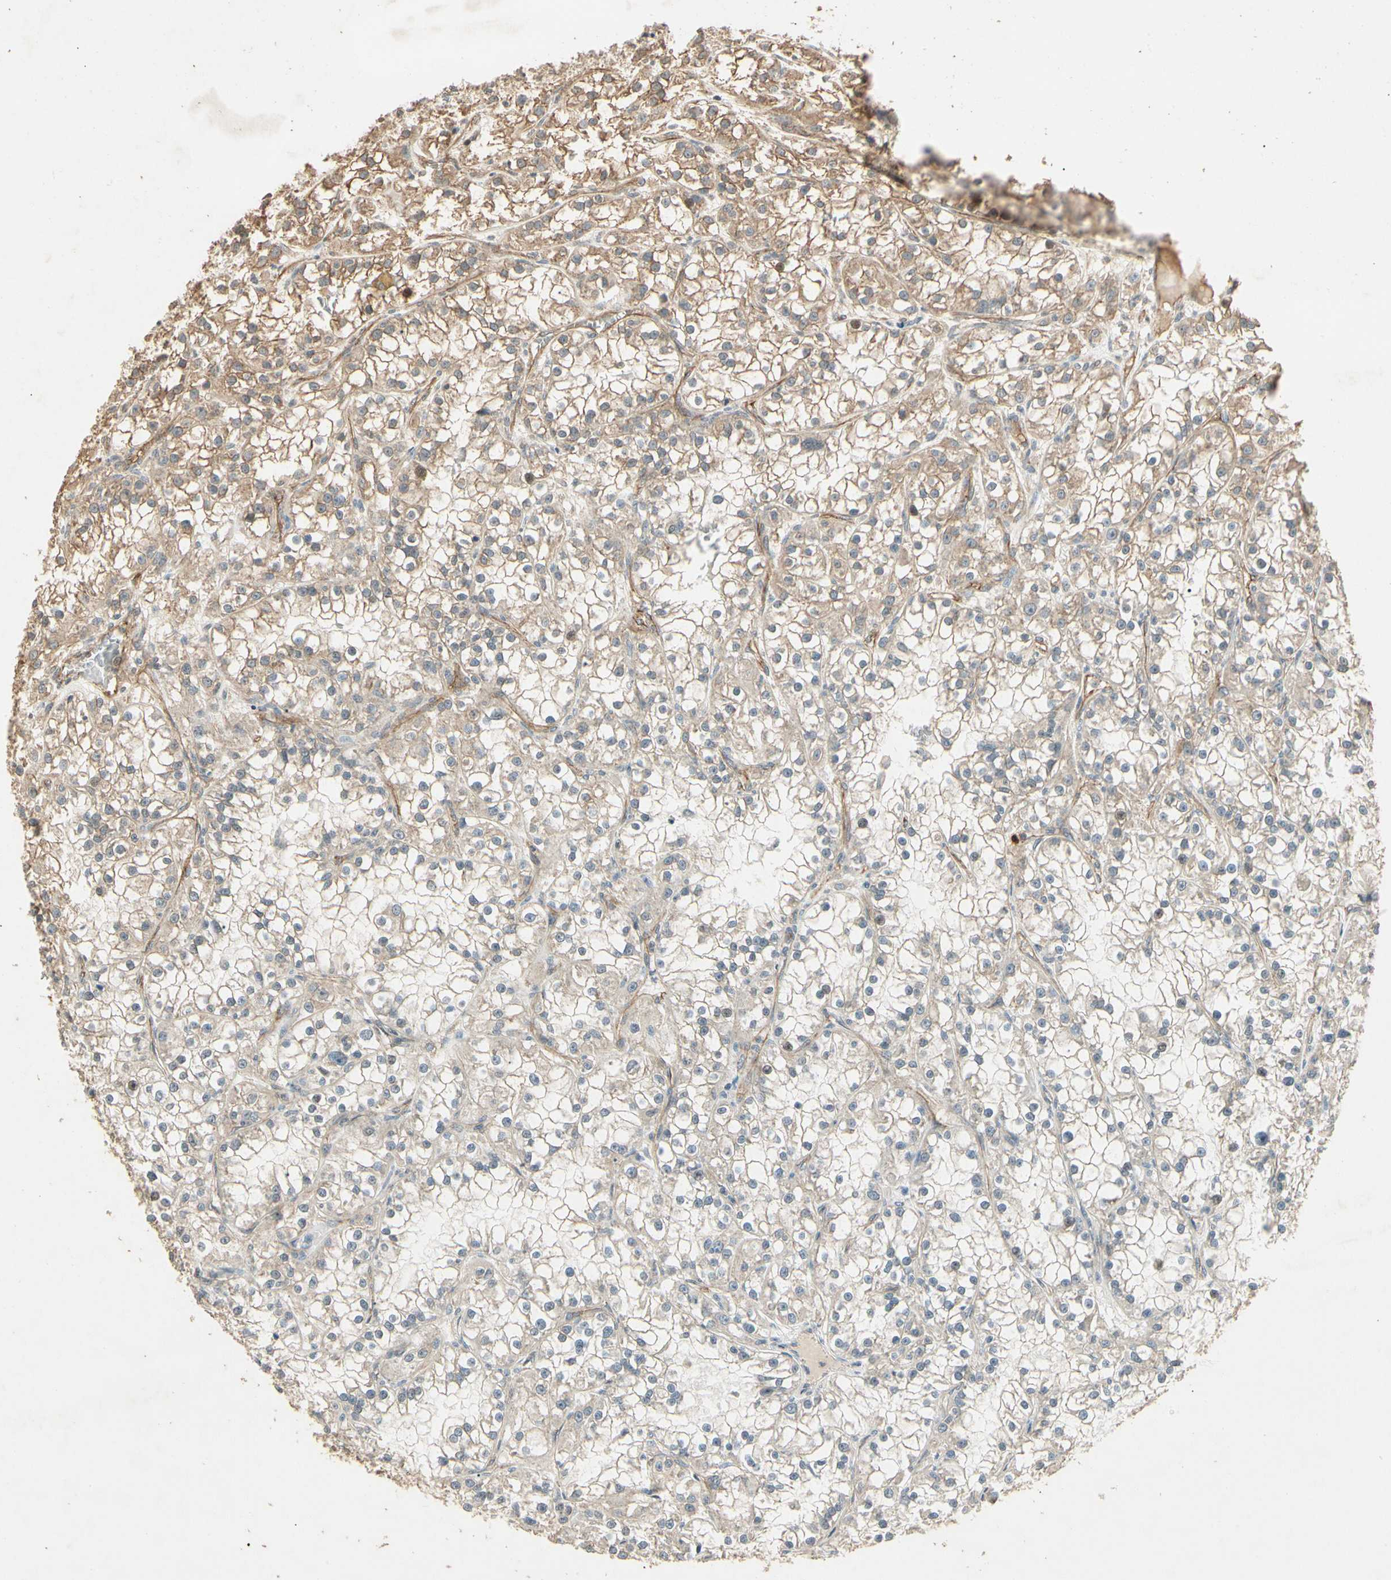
{"staining": {"intensity": "weak", "quantity": "25%-75%", "location": "cytoplasmic/membranous"}, "tissue": "renal cancer", "cell_type": "Tumor cells", "image_type": "cancer", "snomed": [{"axis": "morphology", "description": "Adenocarcinoma, NOS"}, {"axis": "topography", "description": "Kidney"}], "caption": "Adenocarcinoma (renal) stained for a protein (brown) shows weak cytoplasmic/membranous positive expression in about 25%-75% of tumor cells.", "gene": "RNF180", "patient": {"sex": "female", "age": 52}}